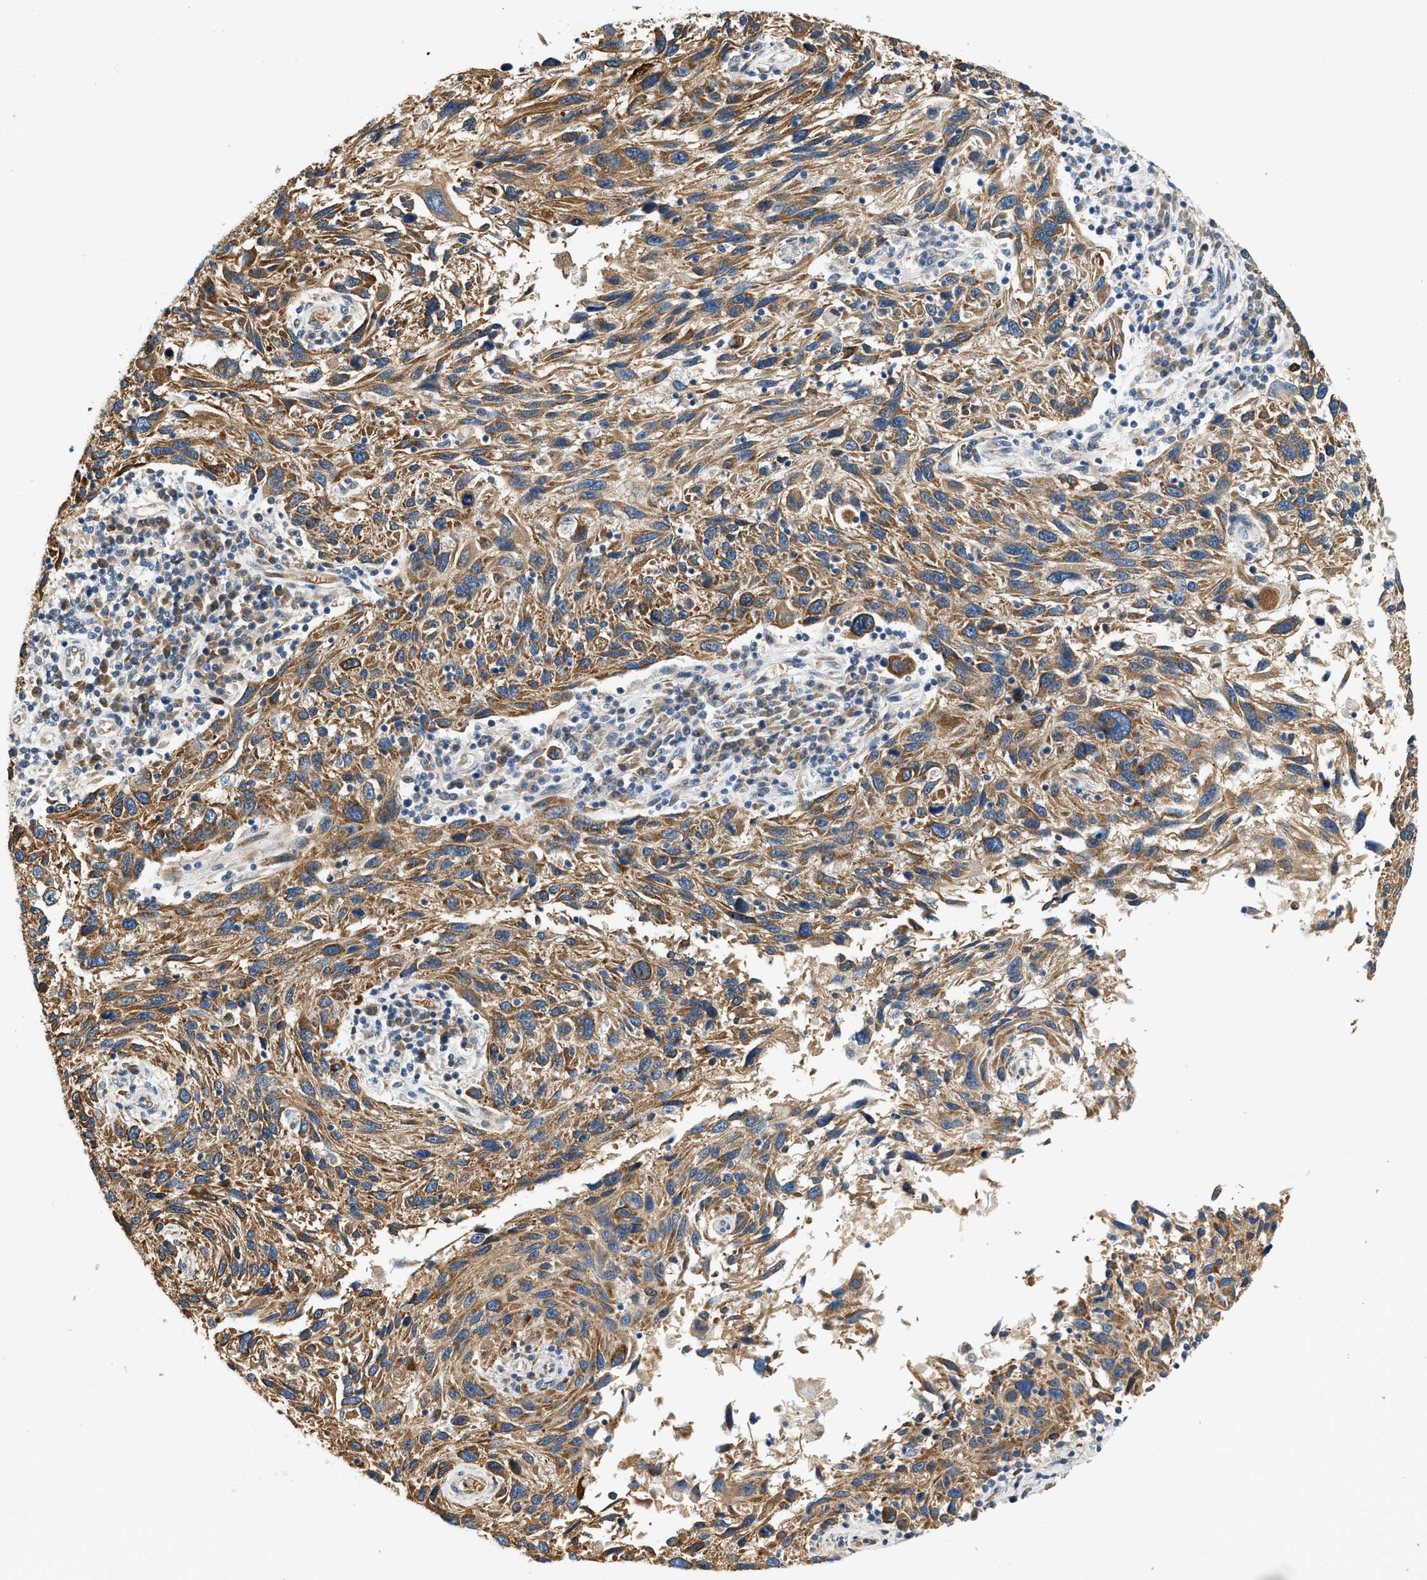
{"staining": {"intensity": "moderate", "quantity": ">75%", "location": "cytoplasmic/membranous"}, "tissue": "melanoma", "cell_type": "Tumor cells", "image_type": "cancer", "snomed": [{"axis": "morphology", "description": "Malignant melanoma, NOS"}, {"axis": "topography", "description": "Skin"}], "caption": "A photomicrograph of human melanoma stained for a protein reveals moderate cytoplasmic/membranous brown staining in tumor cells. (DAB = brown stain, brightfield microscopy at high magnification).", "gene": "CYTH2", "patient": {"sex": "male", "age": 53}}